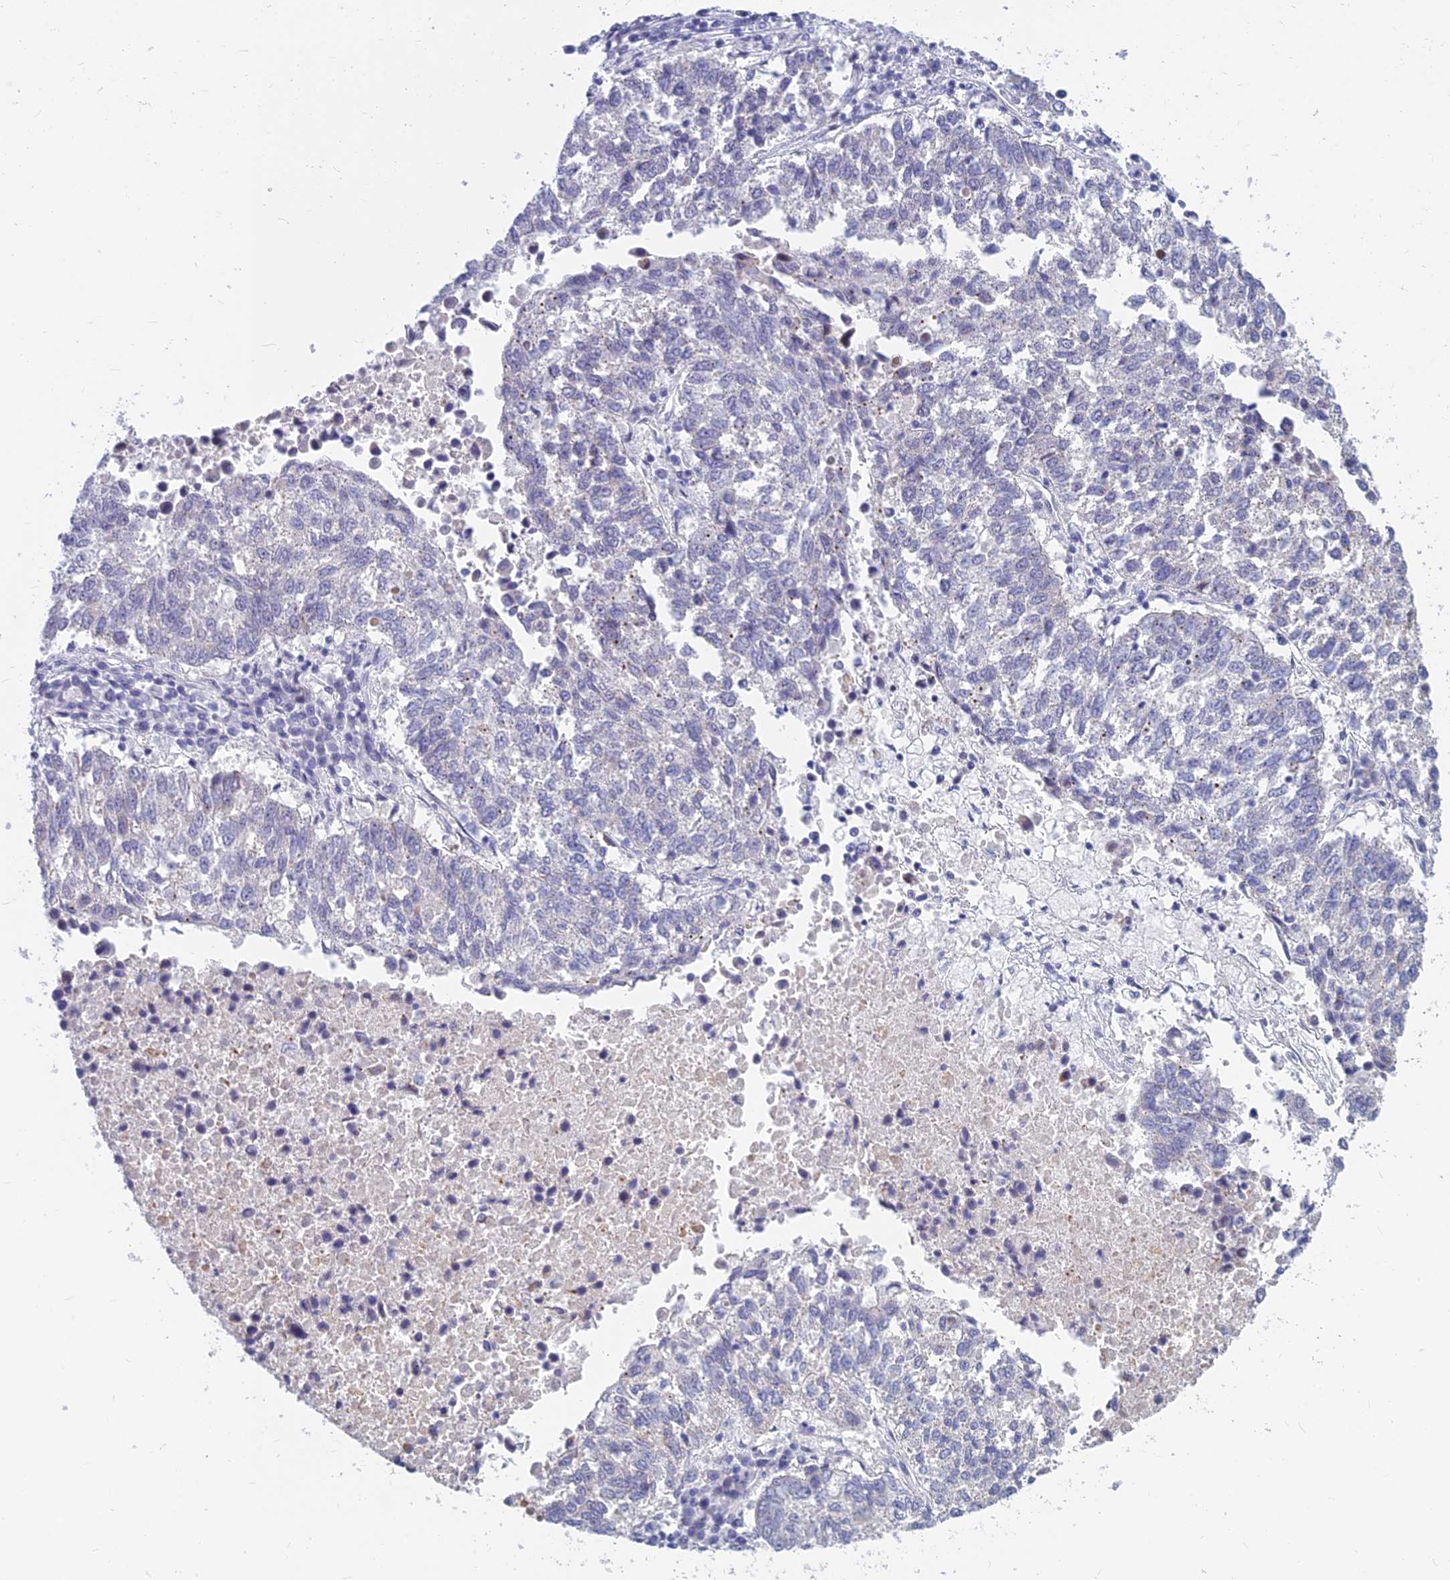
{"staining": {"intensity": "negative", "quantity": "none", "location": "none"}, "tissue": "lung cancer", "cell_type": "Tumor cells", "image_type": "cancer", "snomed": [{"axis": "morphology", "description": "Squamous cell carcinoma, NOS"}, {"axis": "topography", "description": "Lung"}], "caption": "Immunohistochemical staining of human lung cancer demonstrates no significant staining in tumor cells.", "gene": "MYBPC2", "patient": {"sex": "male", "age": 73}}